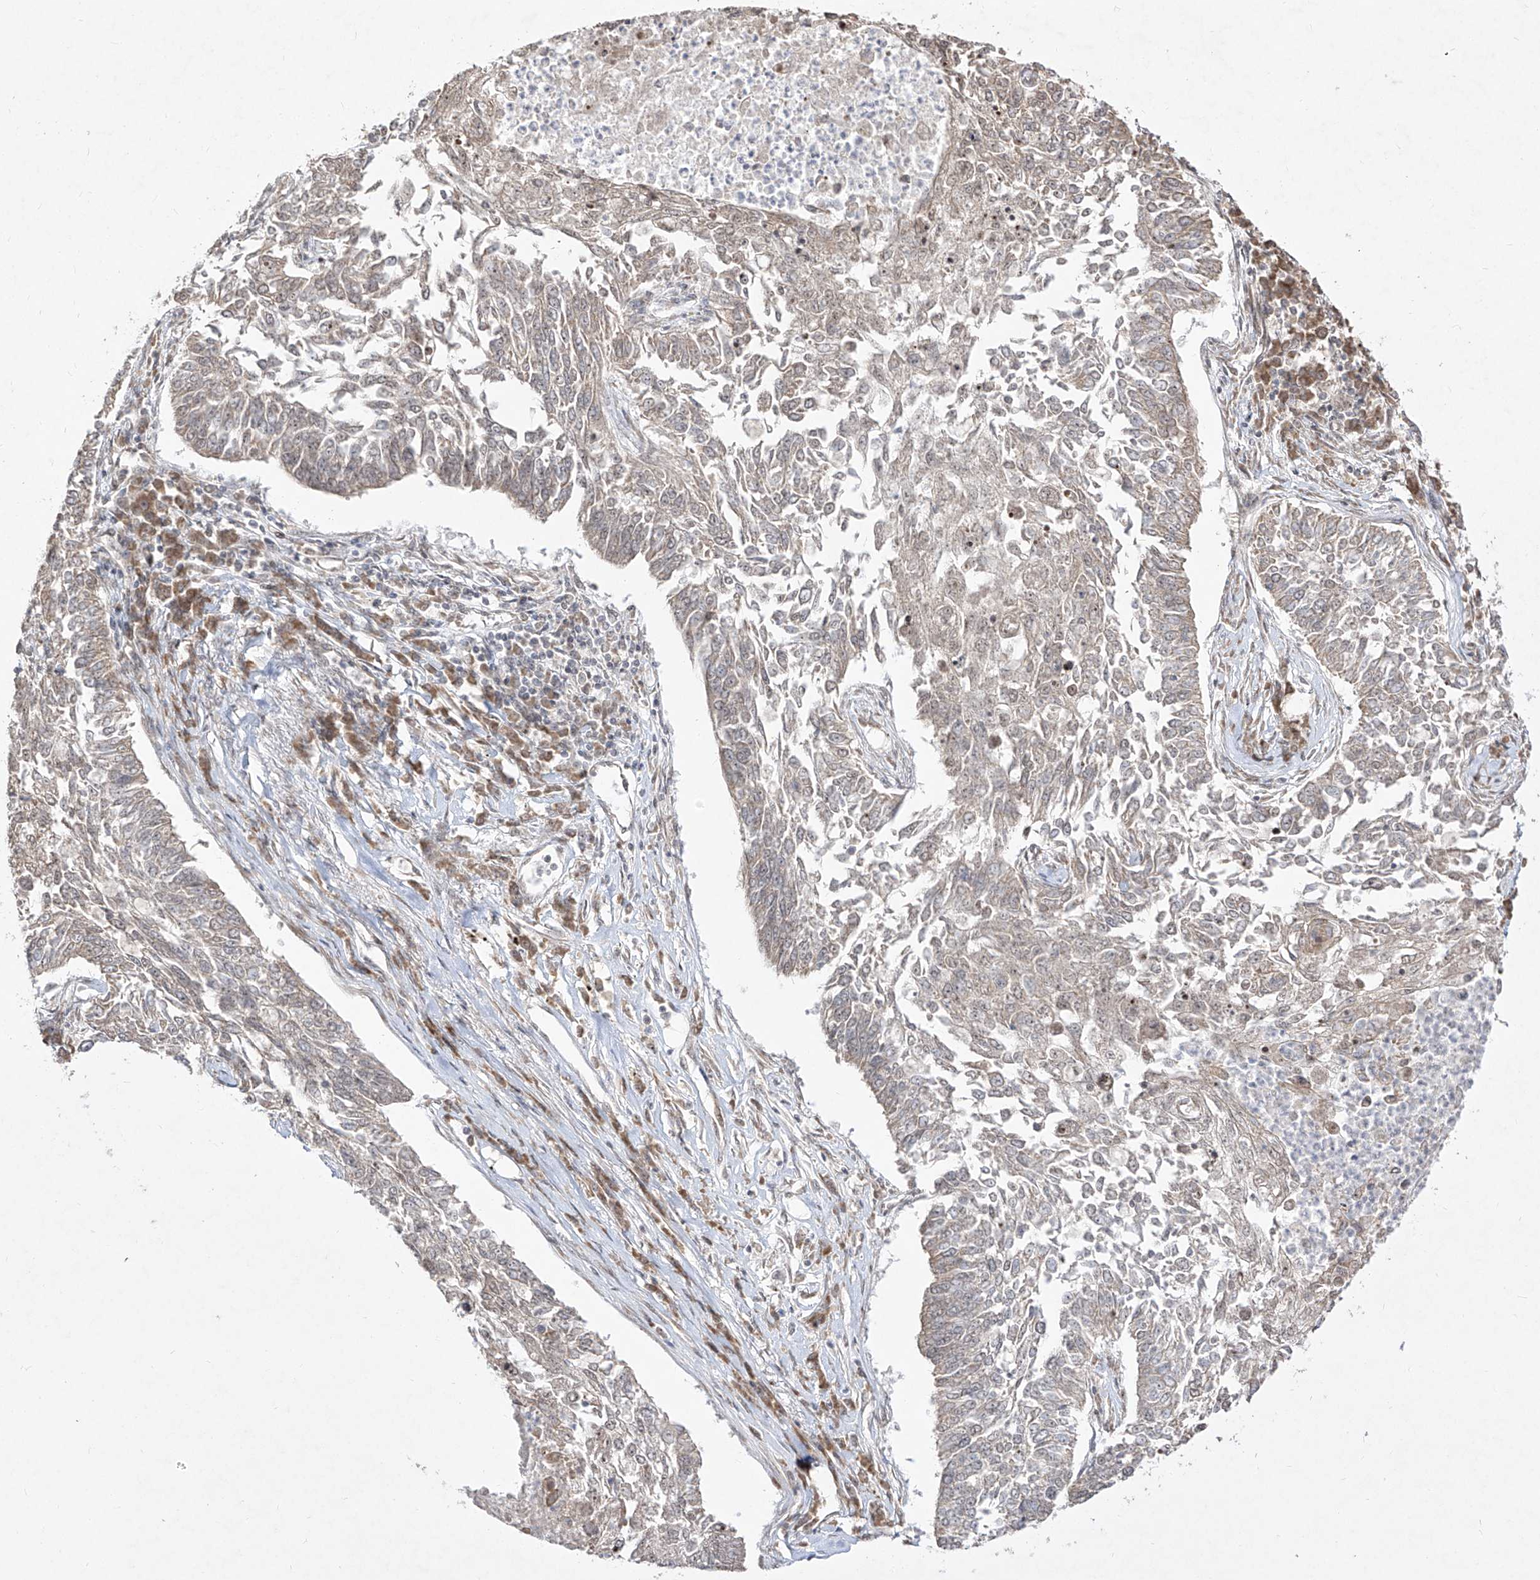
{"staining": {"intensity": "weak", "quantity": "<25%", "location": "cytoplasmic/membranous"}, "tissue": "lung cancer", "cell_type": "Tumor cells", "image_type": "cancer", "snomed": [{"axis": "morphology", "description": "Normal tissue, NOS"}, {"axis": "morphology", "description": "Squamous cell carcinoma, NOS"}, {"axis": "topography", "description": "Cartilage tissue"}, {"axis": "topography", "description": "Bronchus"}, {"axis": "topography", "description": "Lung"}], "caption": "This is an IHC micrograph of squamous cell carcinoma (lung). There is no expression in tumor cells.", "gene": "SNRNP27", "patient": {"sex": "female", "age": 49}}